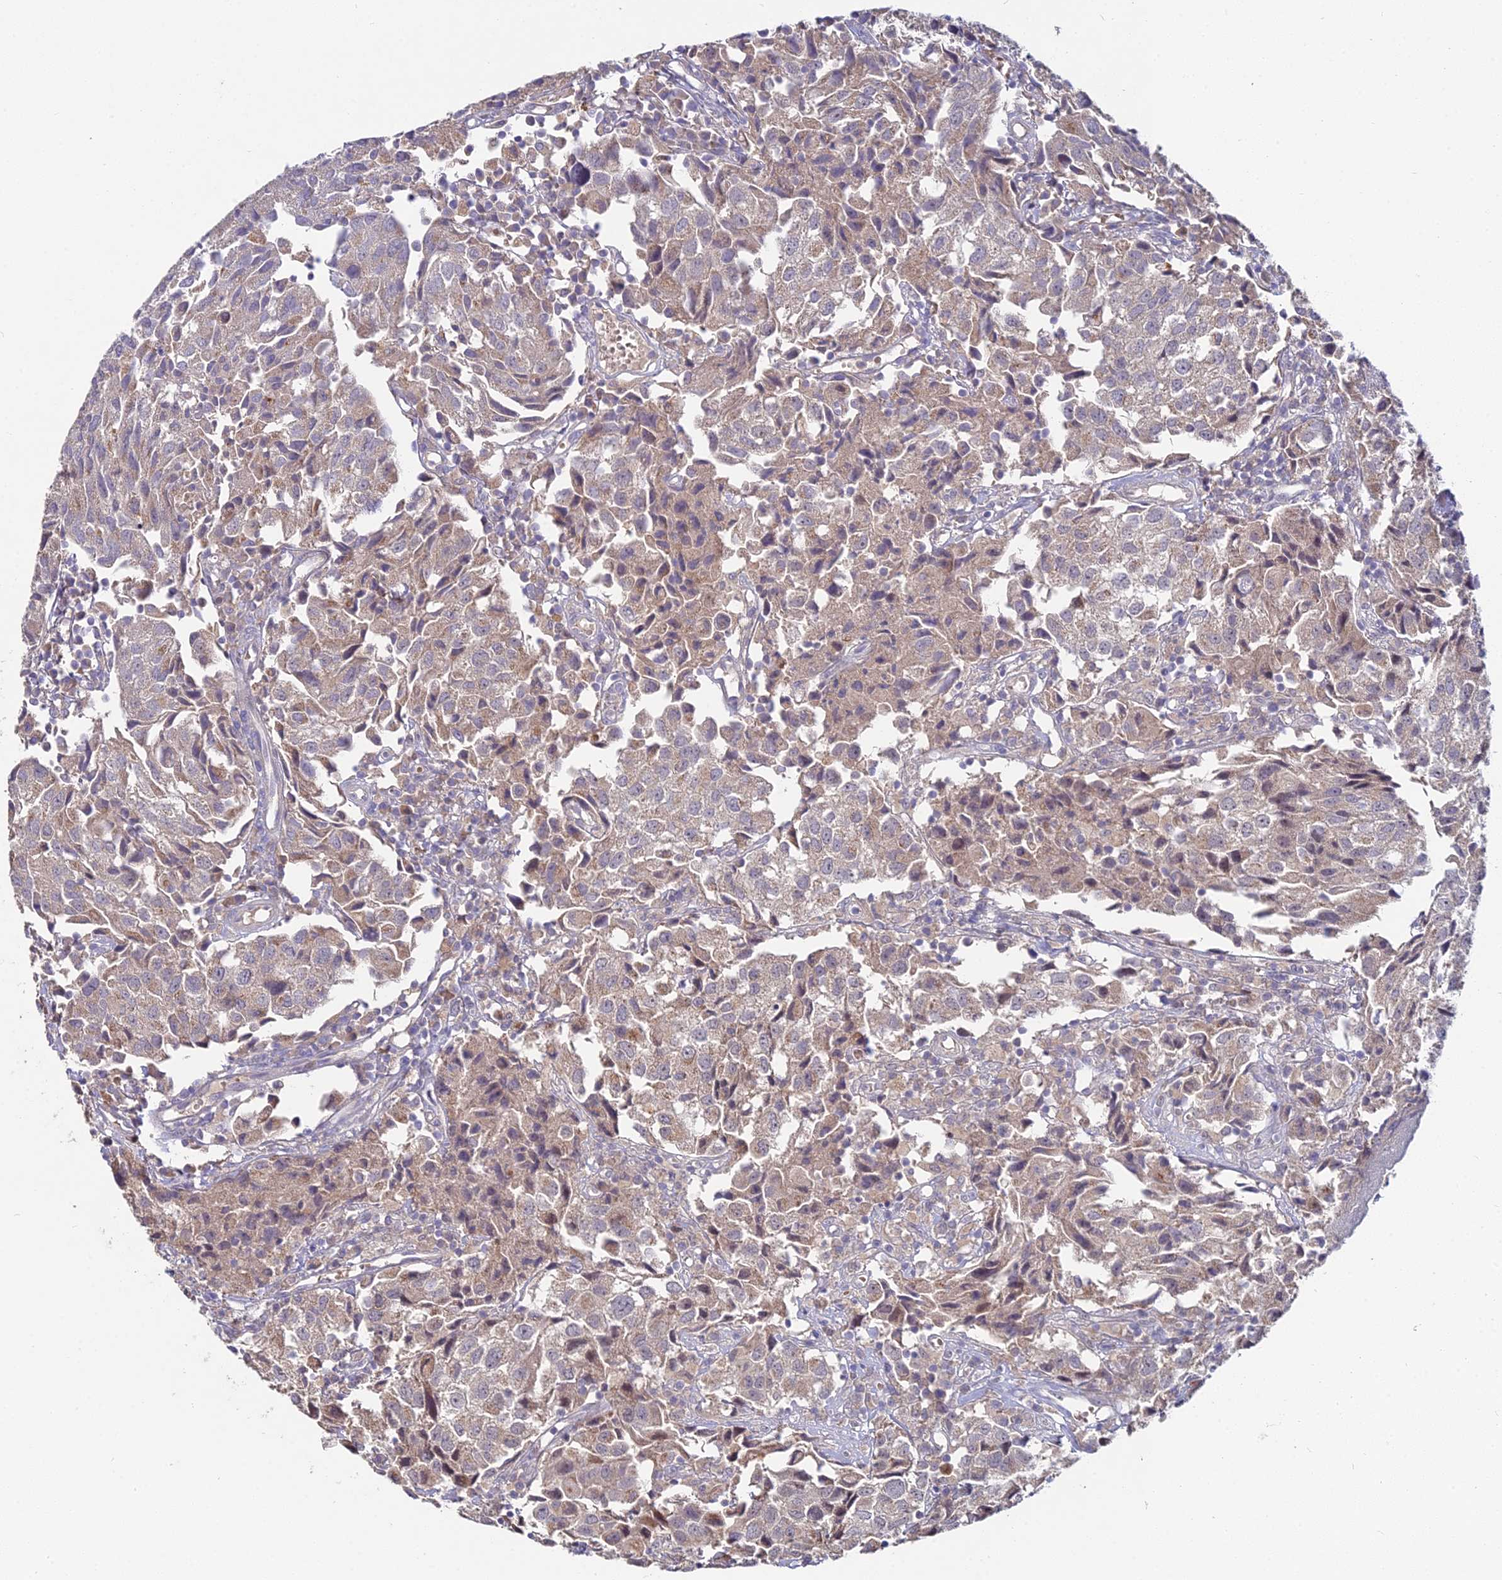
{"staining": {"intensity": "weak", "quantity": ">75%", "location": "cytoplasmic/membranous"}, "tissue": "urothelial cancer", "cell_type": "Tumor cells", "image_type": "cancer", "snomed": [{"axis": "morphology", "description": "Urothelial carcinoma, High grade"}, {"axis": "topography", "description": "Urinary bladder"}], "caption": "The histopathology image displays a brown stain indicating the presence of a protein in the cytoplasmic/membranous of tumor cells in high-grade urothelial carcinoma.", "gene": "WDR43", "patient": {"sex": "female", "age": 75}}